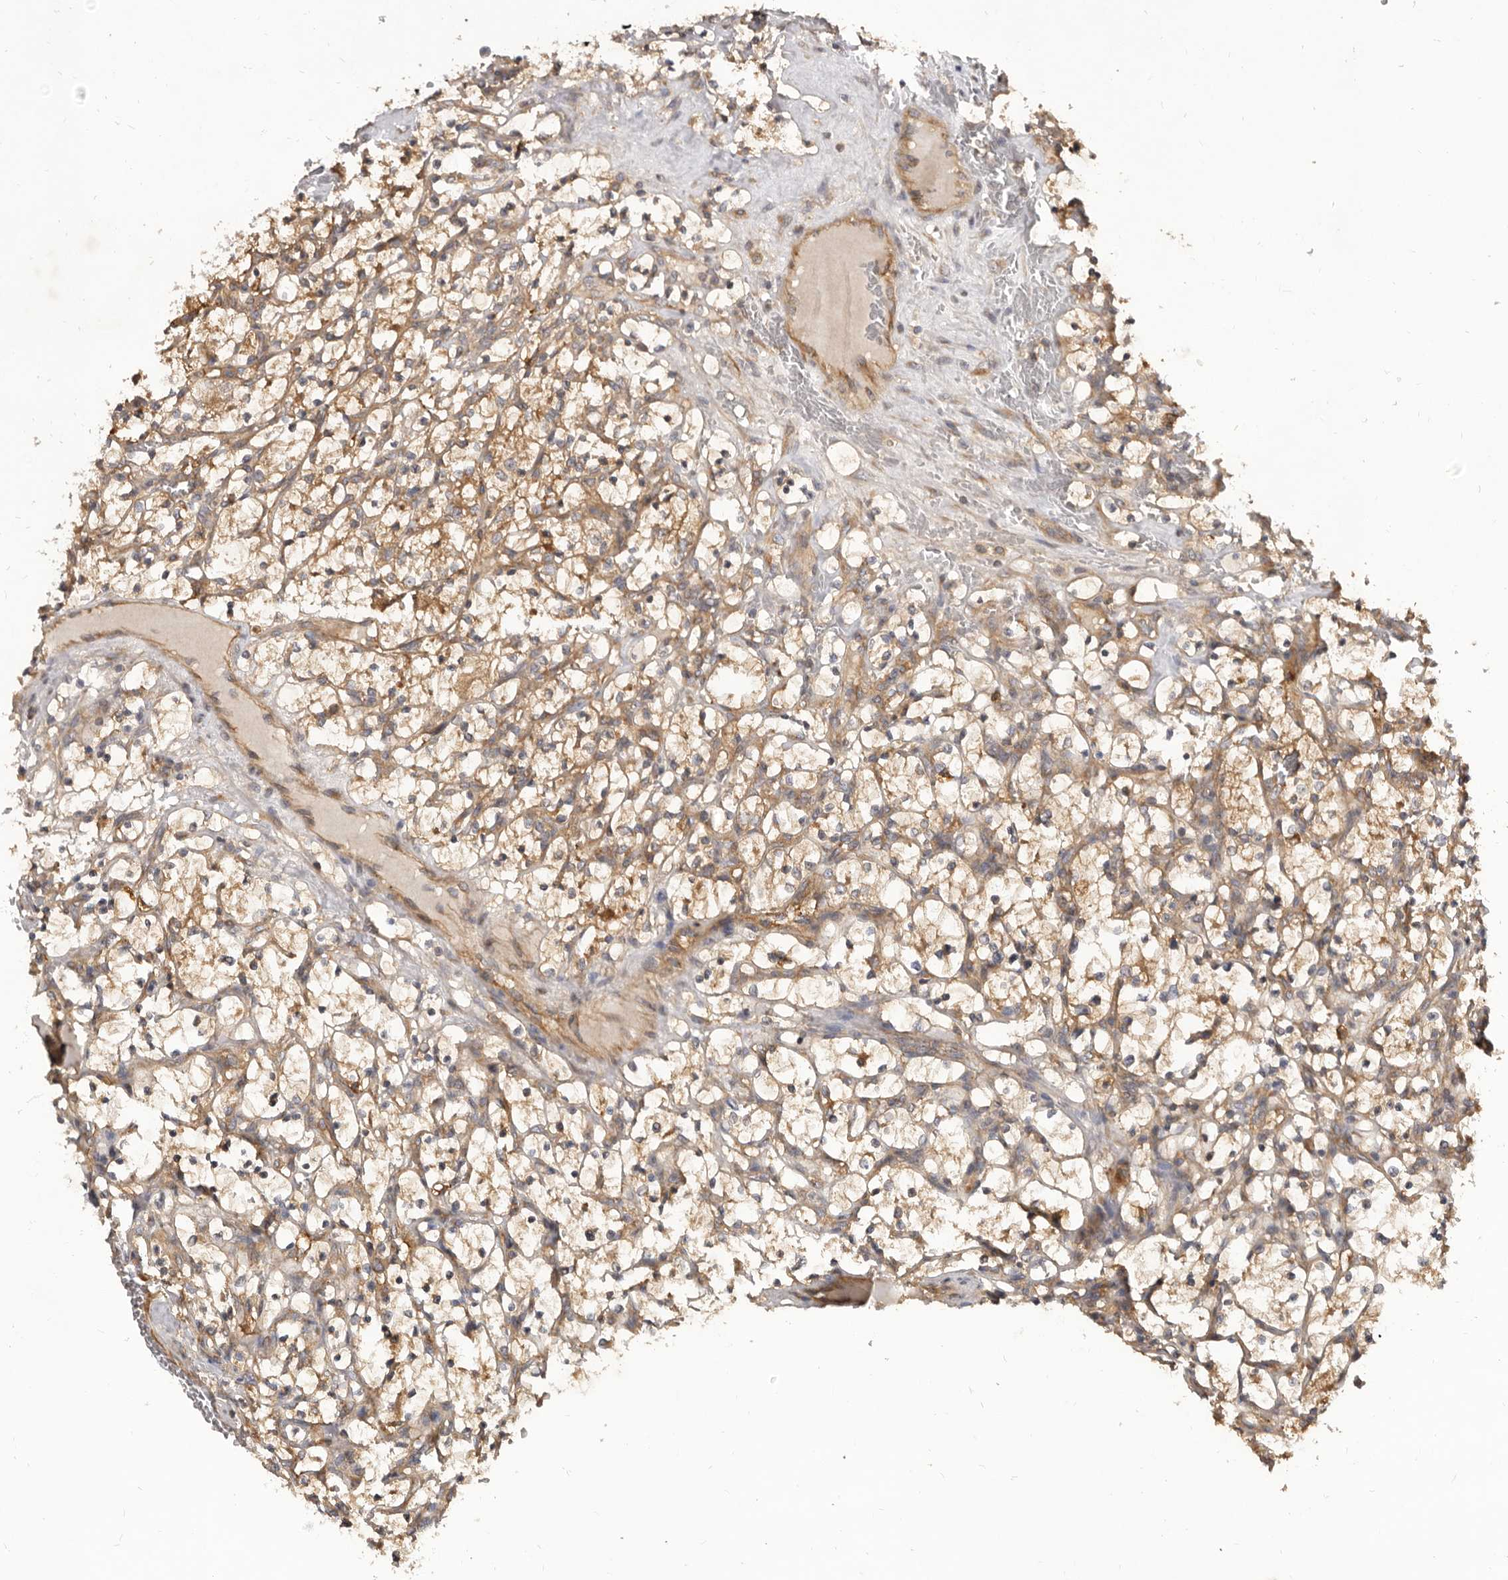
{"staining": {"intensity": "moderate", "quantity": "<25%", "location": "cytoplasmic/membranous"}, "tissue": "renal cancer", "cell_type": "Tumor cells", "image_type": "cancer", "snomed": [{"axis": "morphology", "description": "Adenocarcinoma, NOS"}, {"axis": "topography", "description": "Kidney"}], "caption": "Protein staining demonstrates moderate cytoplasmic/membranous positivity in about <25% of tumor cells in adenocarcinoma (renal).", "gene": "ADAMTS20", "patient": {"sex": "female", "age": 69}}